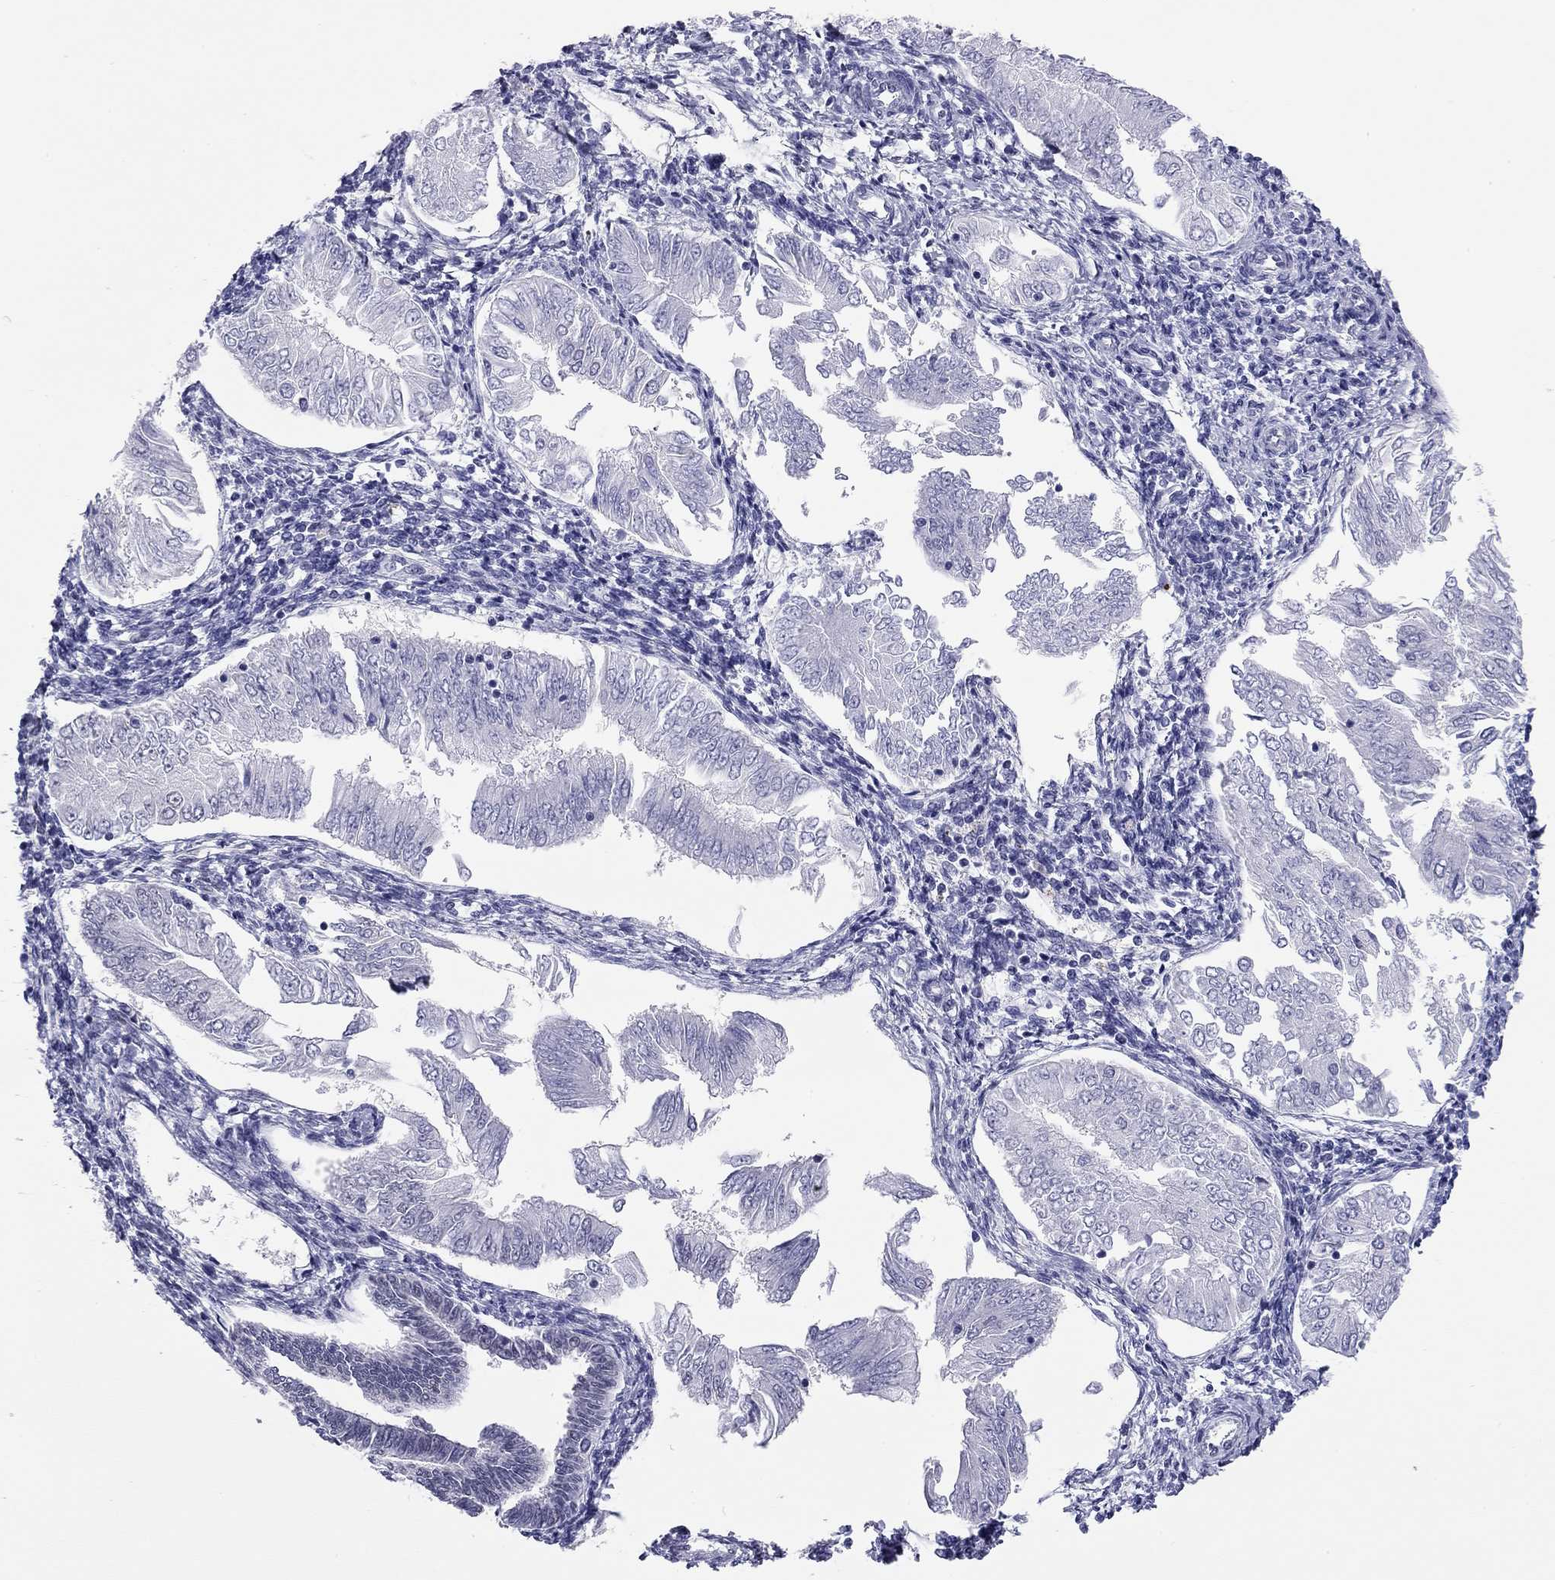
{"staining": {"intensity": "negative", "quantity": "none", "location": "none"}, "tissue": "endometrial cancer", "cell_type": "Tumor cells", "image_type": "cancer", "snomed": [{"axis": "morphology", "description": "Adenocarcinoma, NOS"}, {"axis": "topography", "description": "Endometrium"}], "caption": "IHC histopathology image of adenocarcinoma (endometrial) stained for a protein (brown), which reveals no staining in tumor cells. (DAB (3,3'-diaminobenzidine) immunohistochemistry, high magnification).", "gene": "DOT1L", "patient": {"sex": "female", "age": 53}}